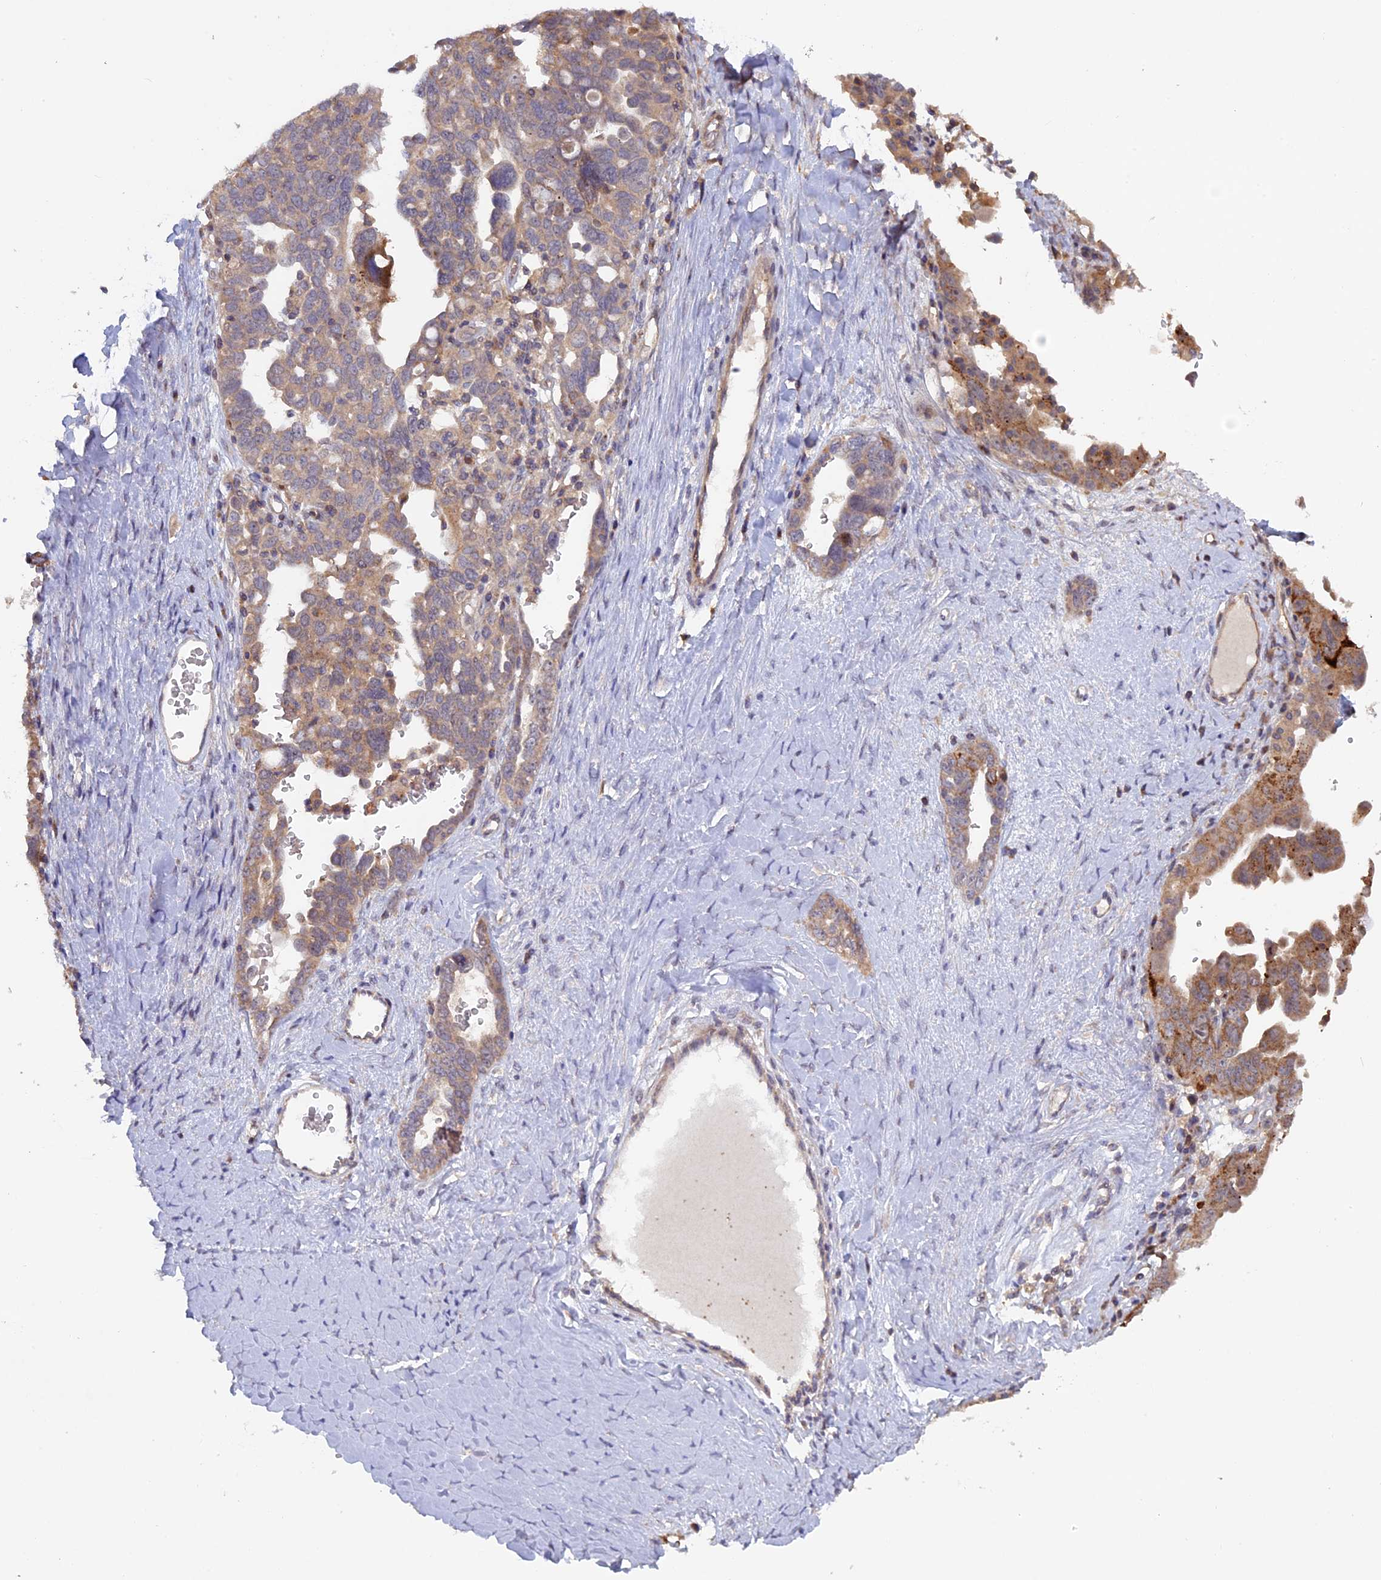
{"staining": {"intensity": "moderate", "quantity": ">75%", "location": "cytoplasmic/membranous"}, "tissue": "ovarian cancer", "cell_type": "Tumor cells", "image_type": "cancer", "snomed": [{"axis": "morphology", "description": "Carcinoma, endometroid"}, {"axis": "topography", "description": "Ovary"}], "caption": "Ovarian cancer (endometroid carcinoma) stained with a brown dye shows moderate cytoplasmic/membranous positive staining in about >75% of tumor cells.", "gene": "FERMT1", "patient": {"sex": "female", "age": 62}}